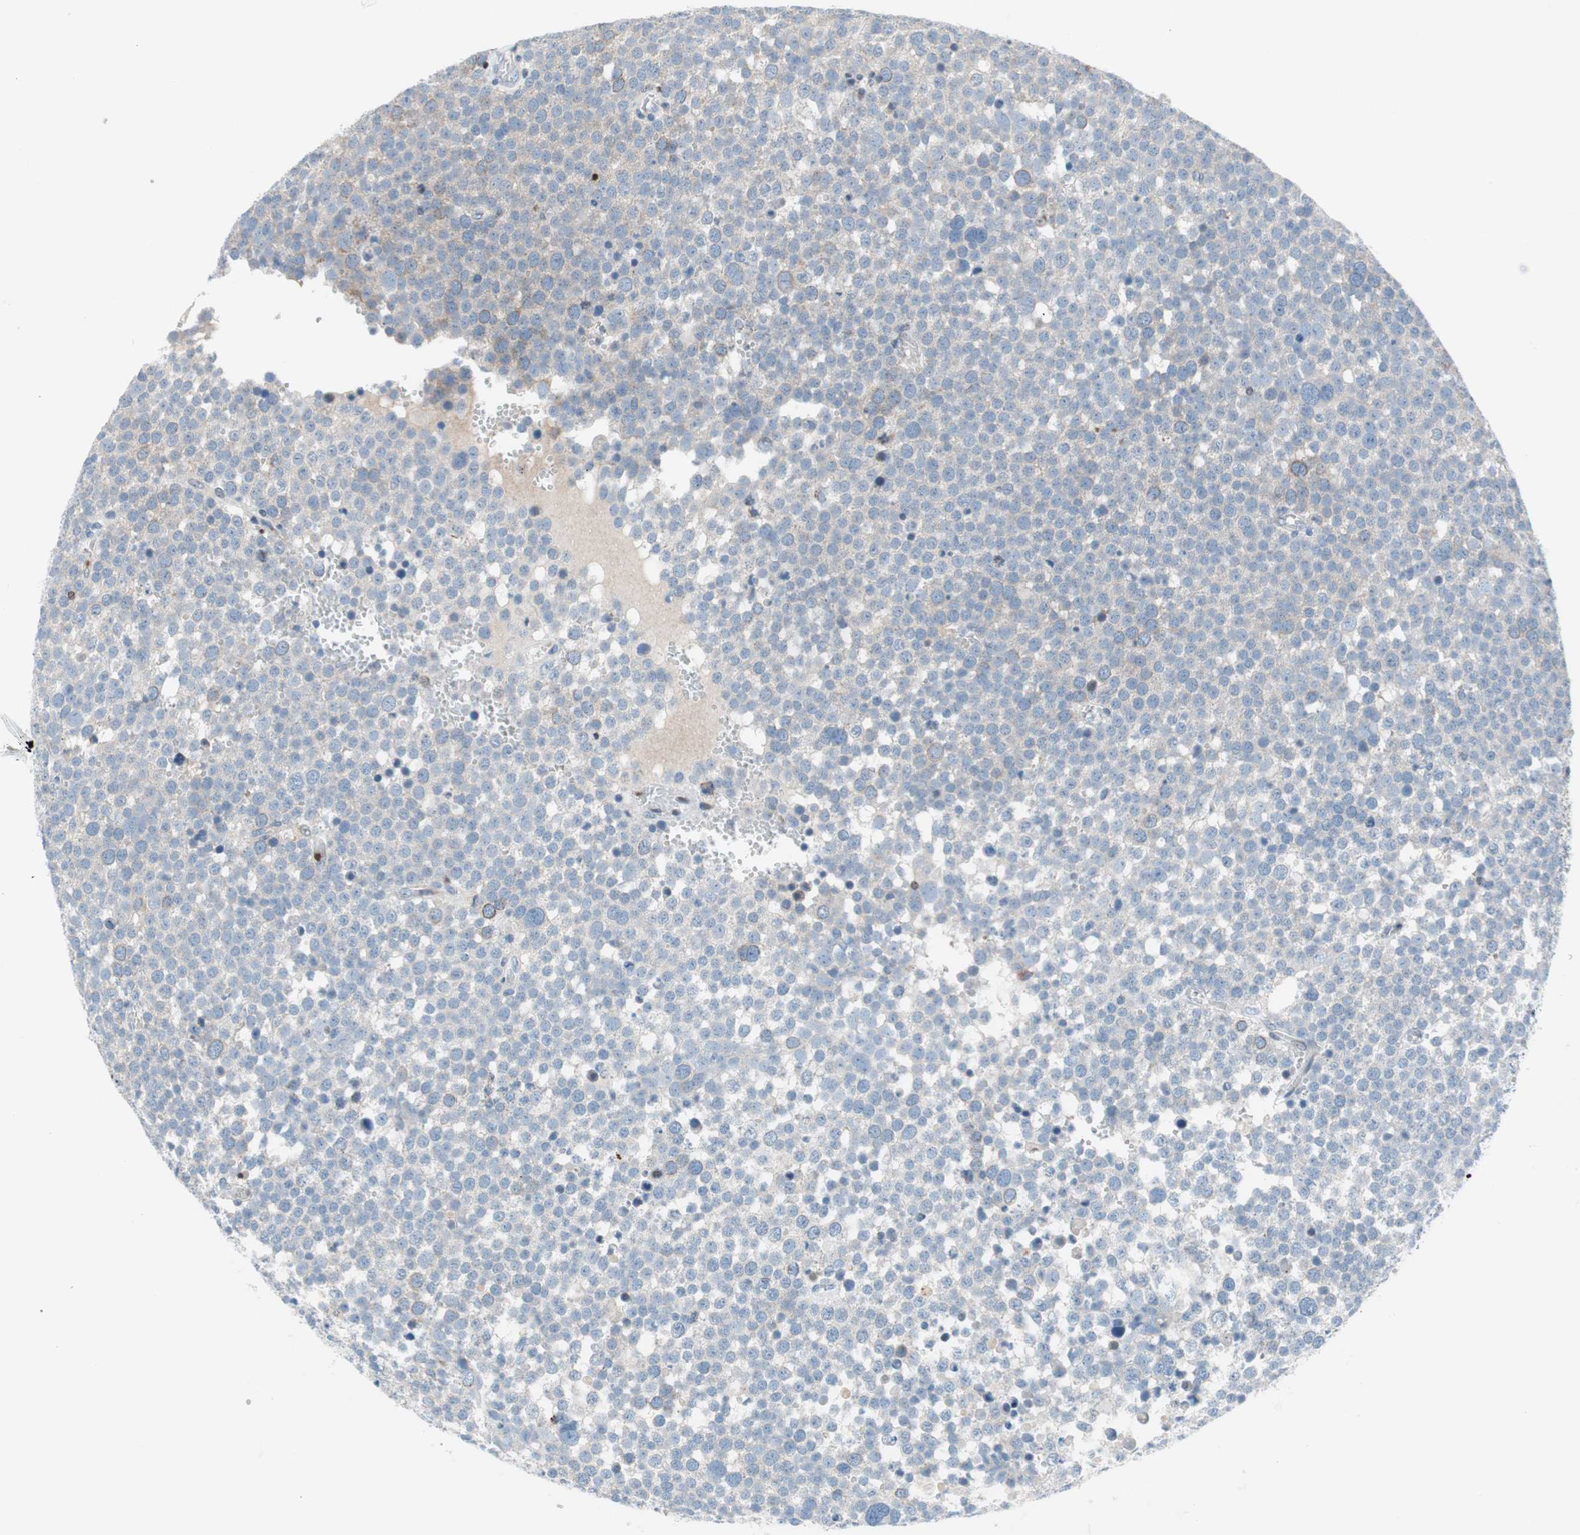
{"staining": {"intensity": "negative", "quantity": "none", "location": "none"}, "tissue": "testis cancer", "cell_type": "Tumor cells", "image_type": "cancer", "snomed": [{"axis": "morphology", "description": "Seminoma, NOS"}, {"axis": "topography", "description": "Testis"}], "caption": "This is an IHC image of testis seminoma. There is no expression in tumor cells.", "gene": "RGS10", "patient": {"sex": "male", "age": 71}}